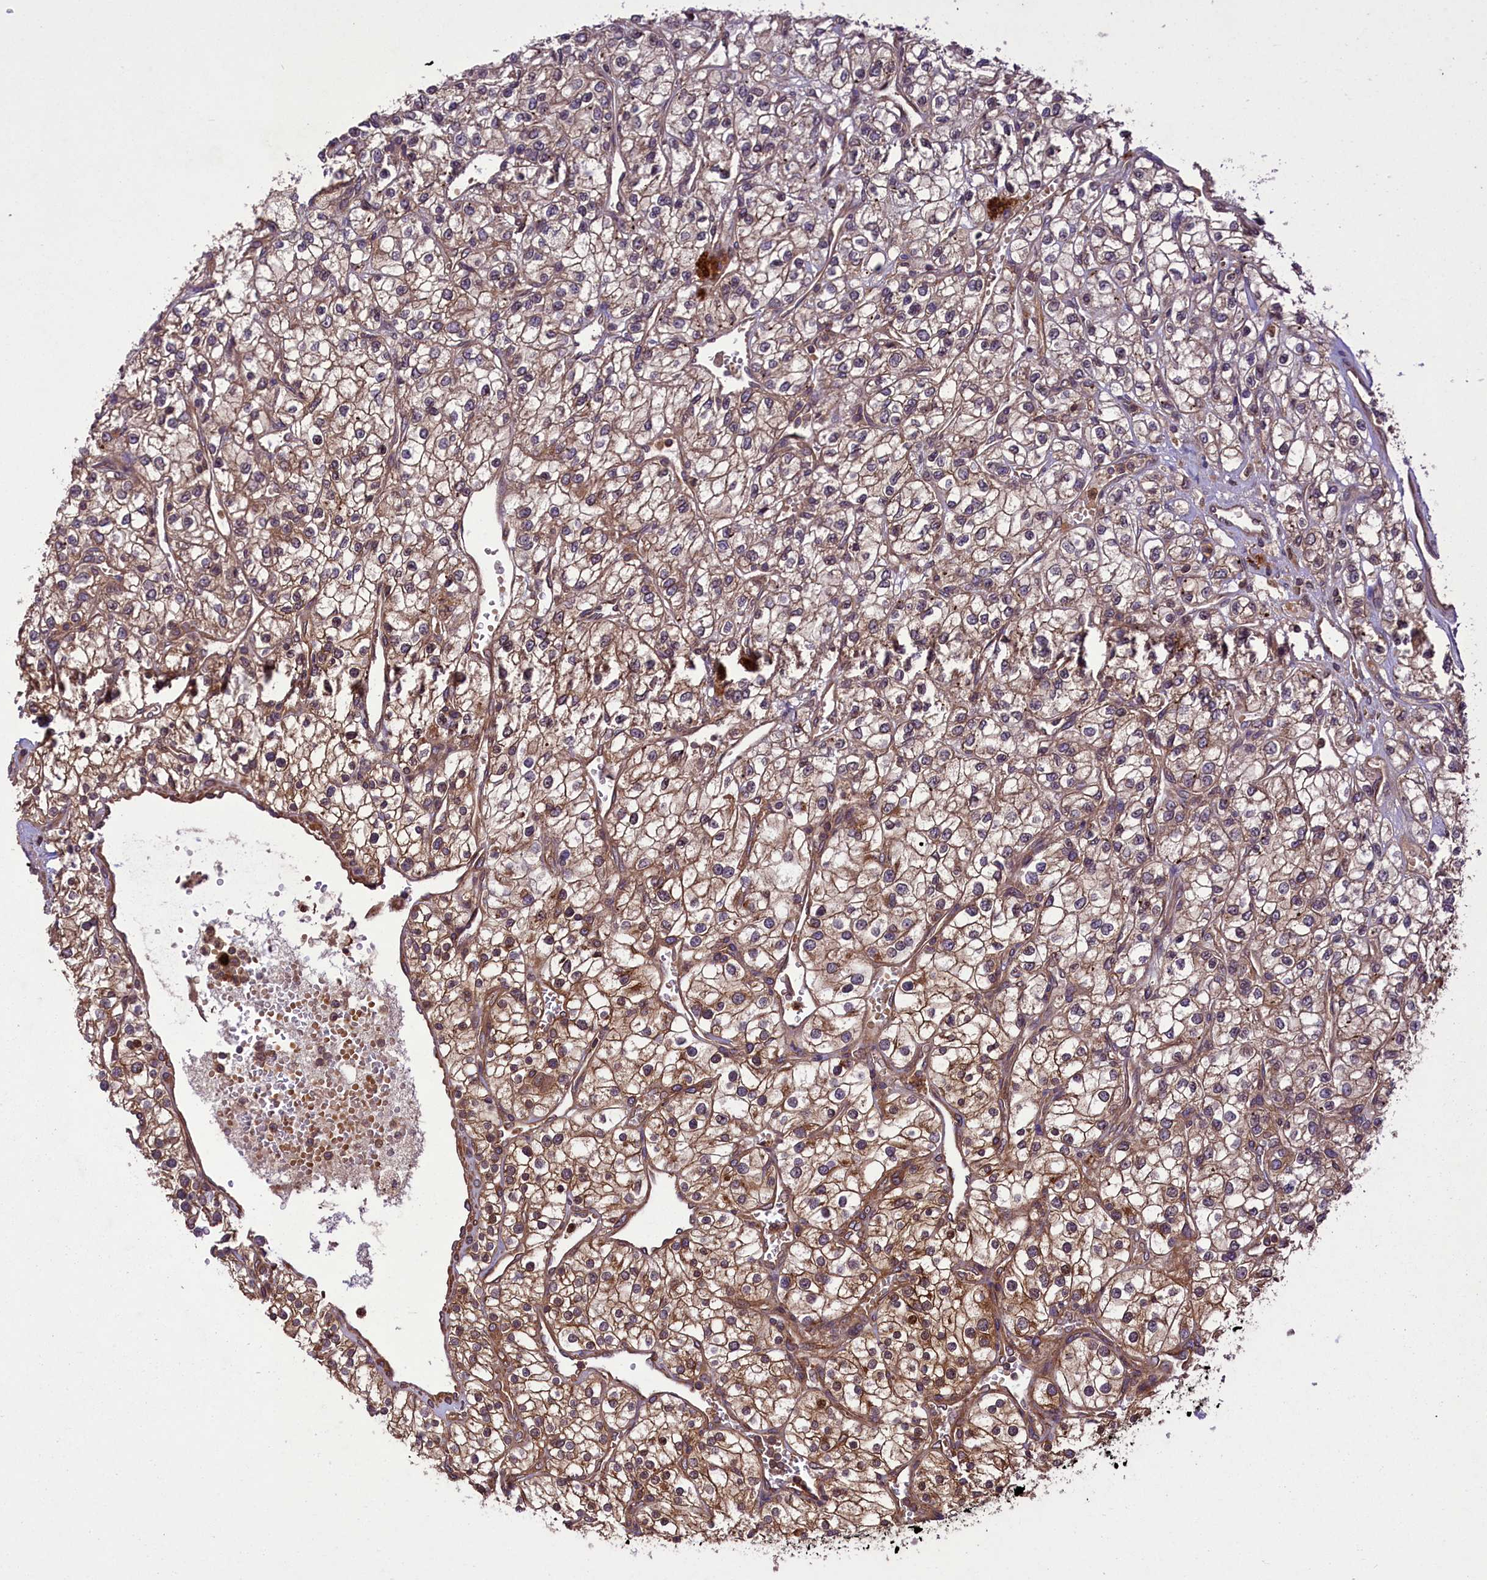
{"staining": {"intensity": "moderate", "quantity": "25%-75%", "location": "cytoplasmic/membranous"}, "tissue": "renal cancer", "cell_type": "Tumor cells", "image_type": "cancer", "snomed": [{"axis": "morphology", "description": "Adenocarcinoma, NOS"}, {"axis": "topography", "description": "Kidney"}], "caption": "This photomicrograph exhibits renal cancer (adenocarcinoma) stained with immunohistochemistry (IHC) to label a protein in brown. The cytoplasmic/membranous of tumor cells show moderate positivity for the protein. Nuclei are counter-stained blue.", "gene": "CCDC125", "patient": {"sex": "male", "age": 80}}